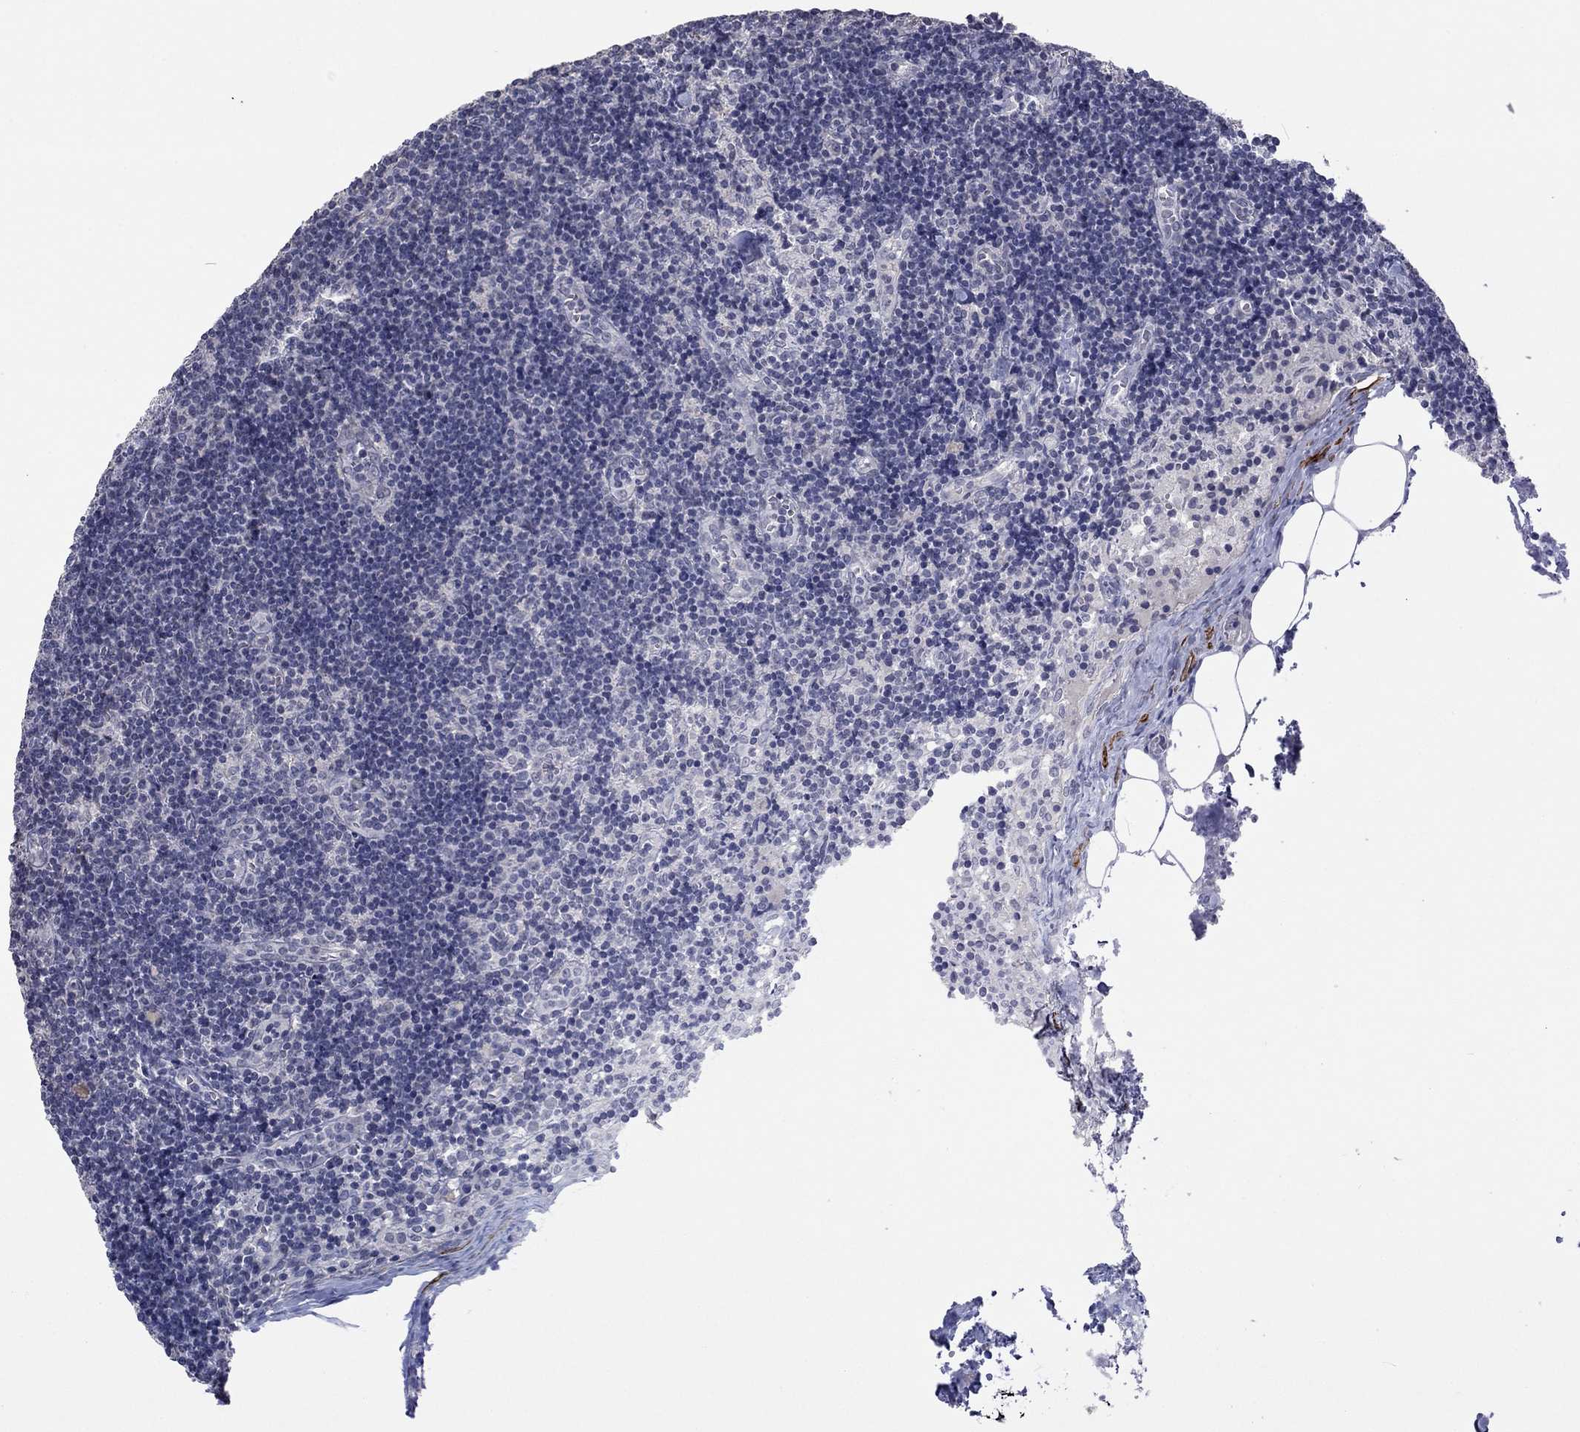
{"staining": {"intensity": "negative", "quantity": "none", "location": "none"}, "tissue": "lymph node", "cell_type": "Non-germinal center cells", "image_type": "normal", "snomed": [{"axis": "morphology", "description": "Normal tissue, NOS"}, {"axis": "topography", "description": "Lymph node"}], "caption": "Lymph node was stained to show a protein in brown. There is no significant staining in non-germinal center cells. (DAB immunohistochemistry, high magnification).", "gene": "IP6K3", "patient": {"sex": "female", "age": 51}}